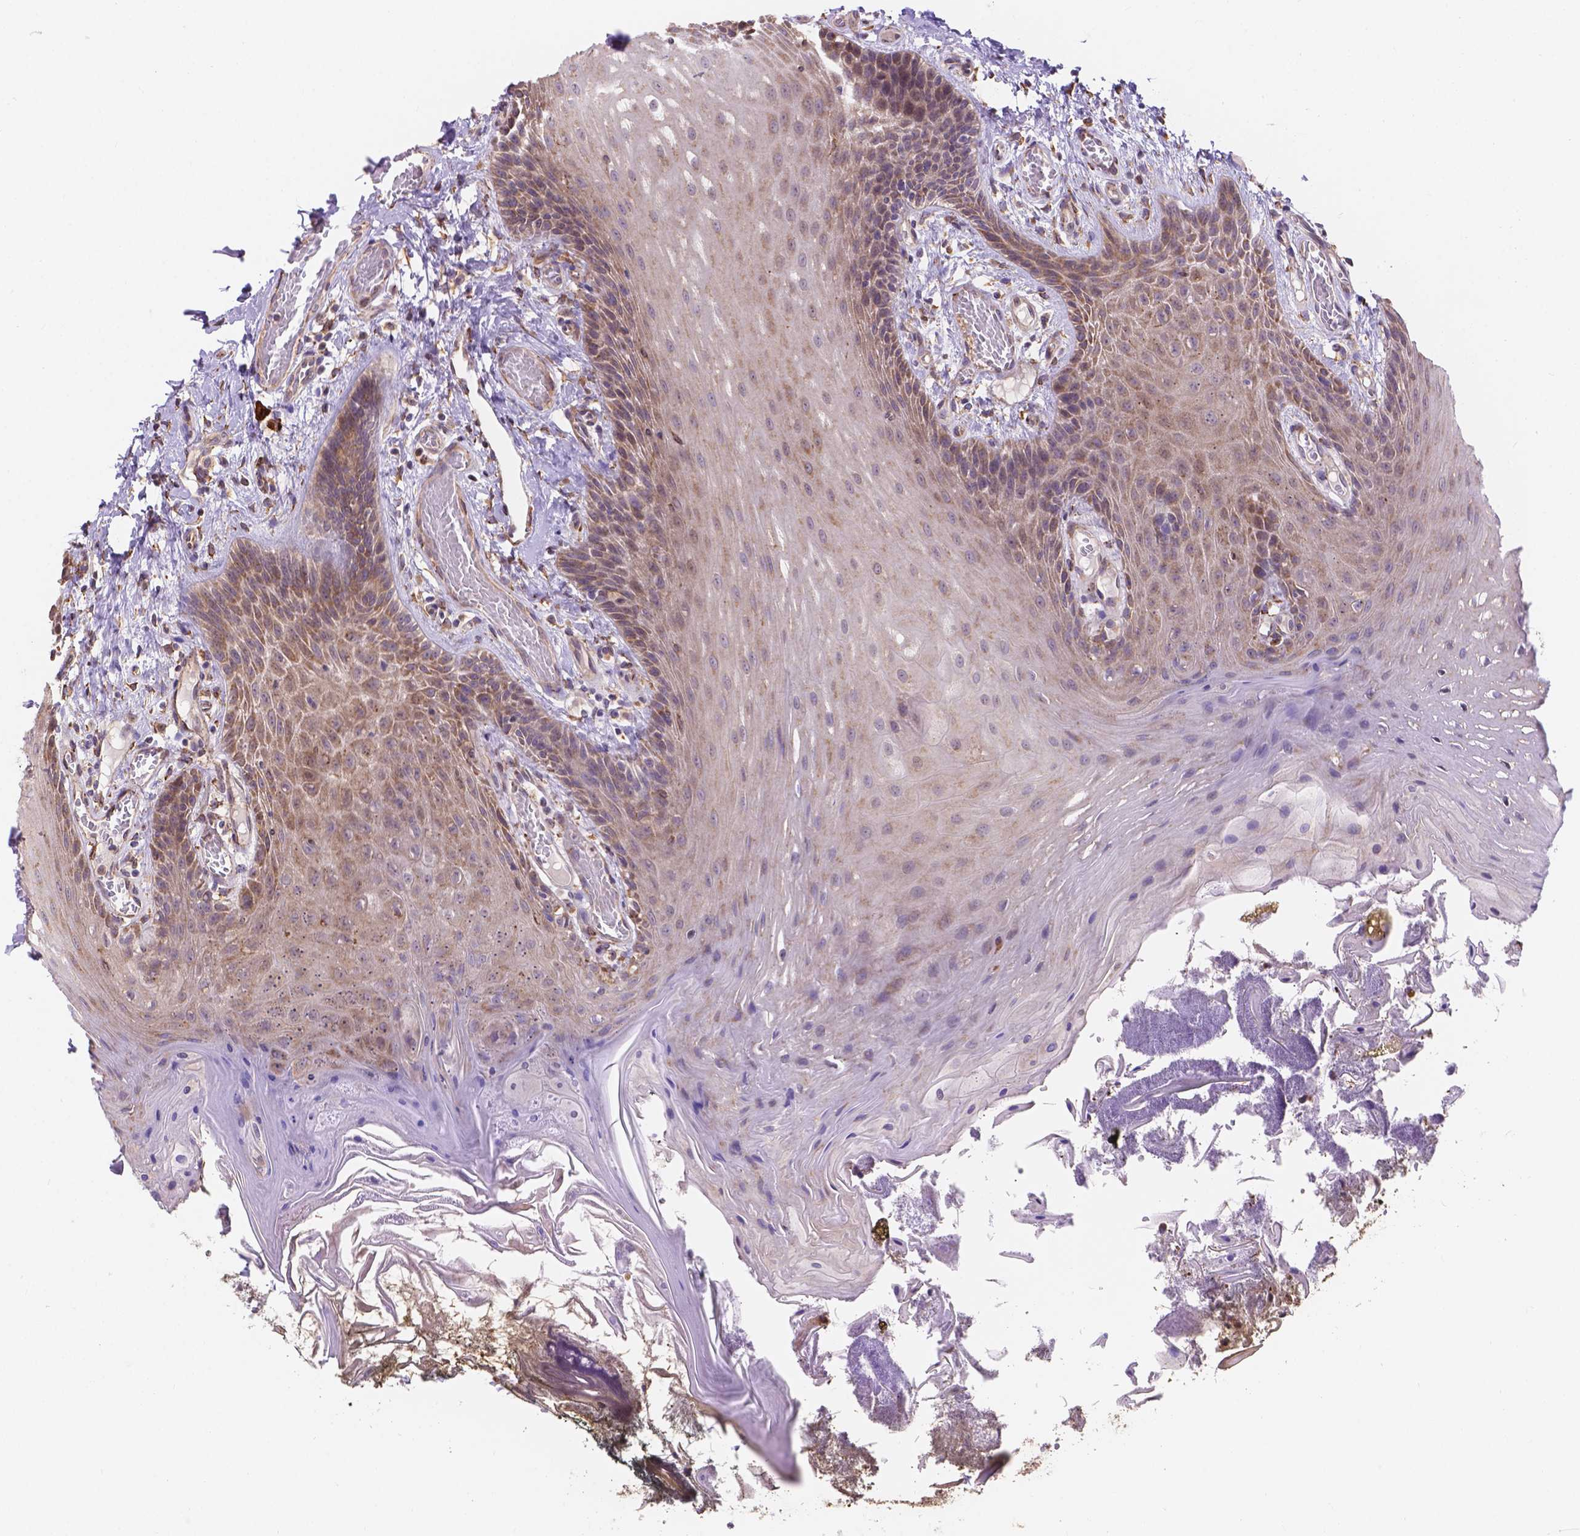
{"staining": {"intensity": "moderate", "quantity": "<25%", "location": "cytoplasmic/membranous"}, "tissue": "oral mucosa", "cell_type": "Squamous epithelial cells", "image_type": "normal", "snomed": [{"axis": "morphology", "description": "Normal tissue, NOS"}, {"axis": "topography", "description": "Oral tissue"}], "caption": "The micrograph reveals immunohistochemical staining of normal oral mucosa. There is moderate cytoplasmic/membranous expression is present in approximately <25% of squamous epithelial cells.", "gene": "IPO11", "patient": {"sex": "male", "age": 9}}